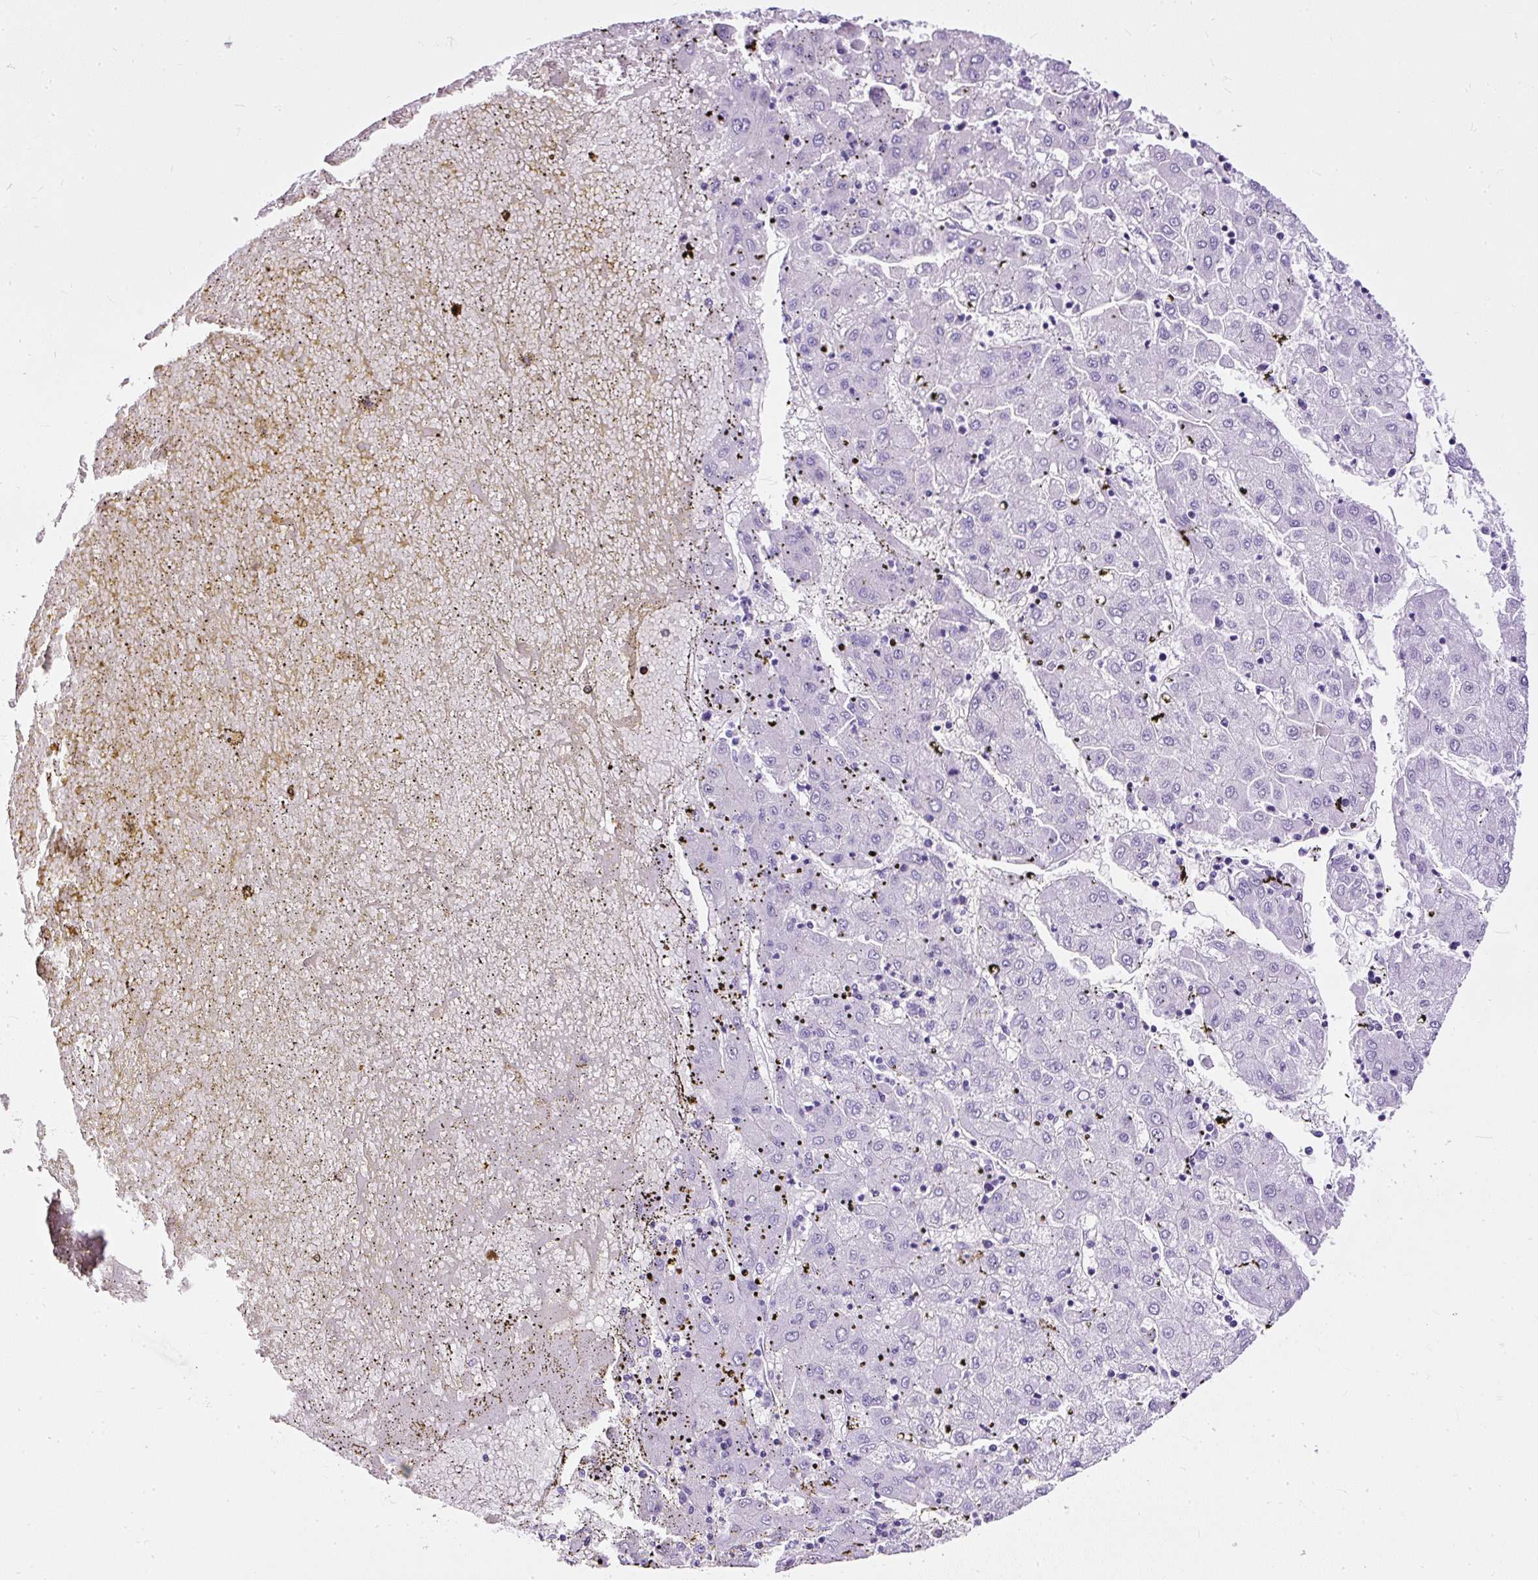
{"staining": {"intensity": "negative", "quantity": "none", "location": "none"}, "tissue": "liver cancer", "cell_type": "Tumor cells", "image_type": "cancer", "snomed": [{"axis": "morphology", "description": "Carcinoma, Hepatocellular, NOS"}, {"axis": "topography", "description": "Liver"}], "caption": "IHC of hepatocellular carcinoma (liver) reveals no expression in tumor cells.", "gene": "NTS", "patient": {"sex": "male", "age": 72}}